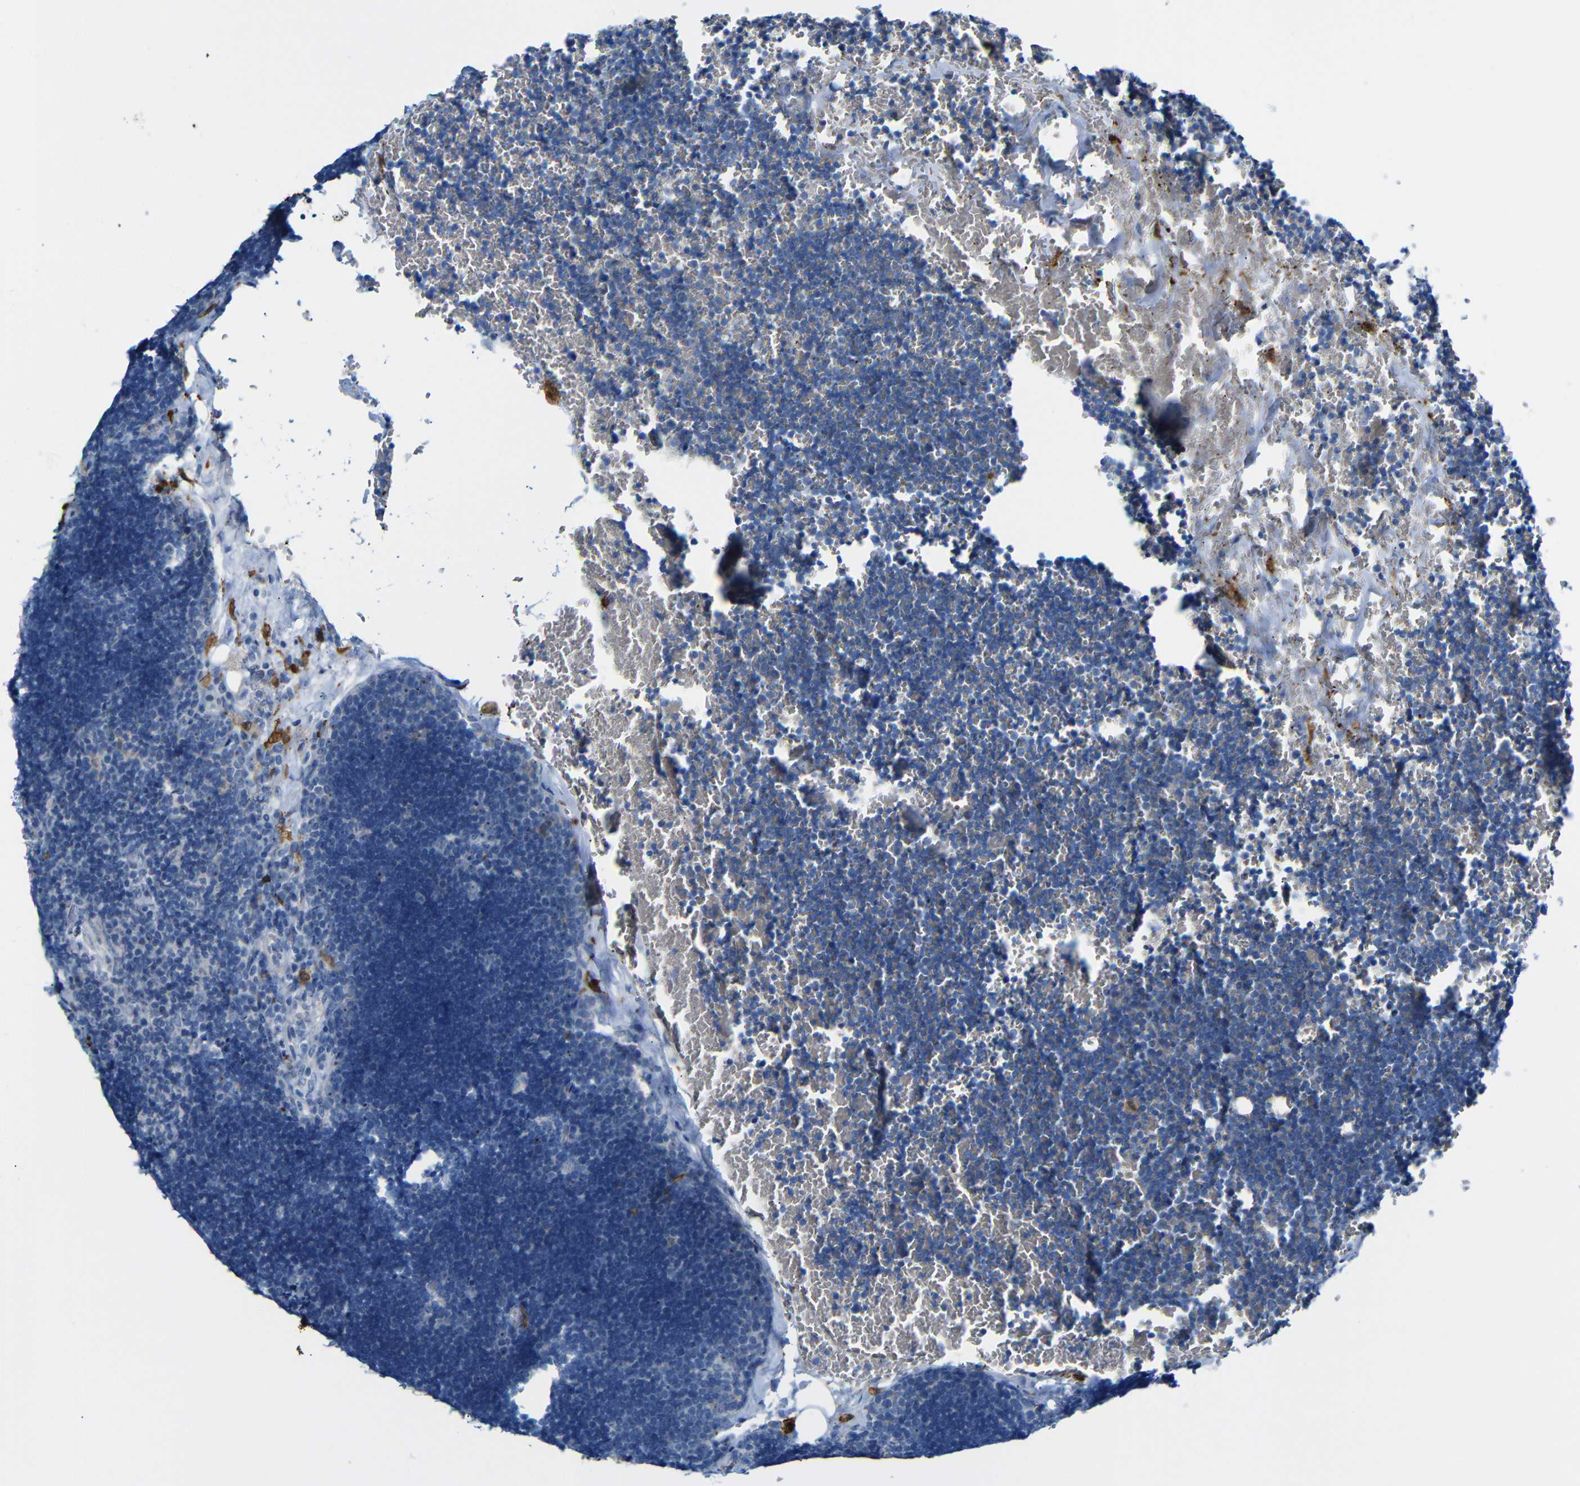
{"staining": {"intensity": "negative", "quantity": "none", "location": "none"}, "tissue": "lymph node", "cell_type": "Germinal center cells", "image_type": "normal", "snomed": [{"axis": "morphology", "description": "Normal tissue, NOS"}, {"axis": "topography", "description": "Lymph node"}], "caption": "DAB immunohistochemical staining of benign lymph node demonstrates no significant positivity in germinal center cells.", "gene": "C1orf210", "patient": {"sex": "male", "age": 33}}